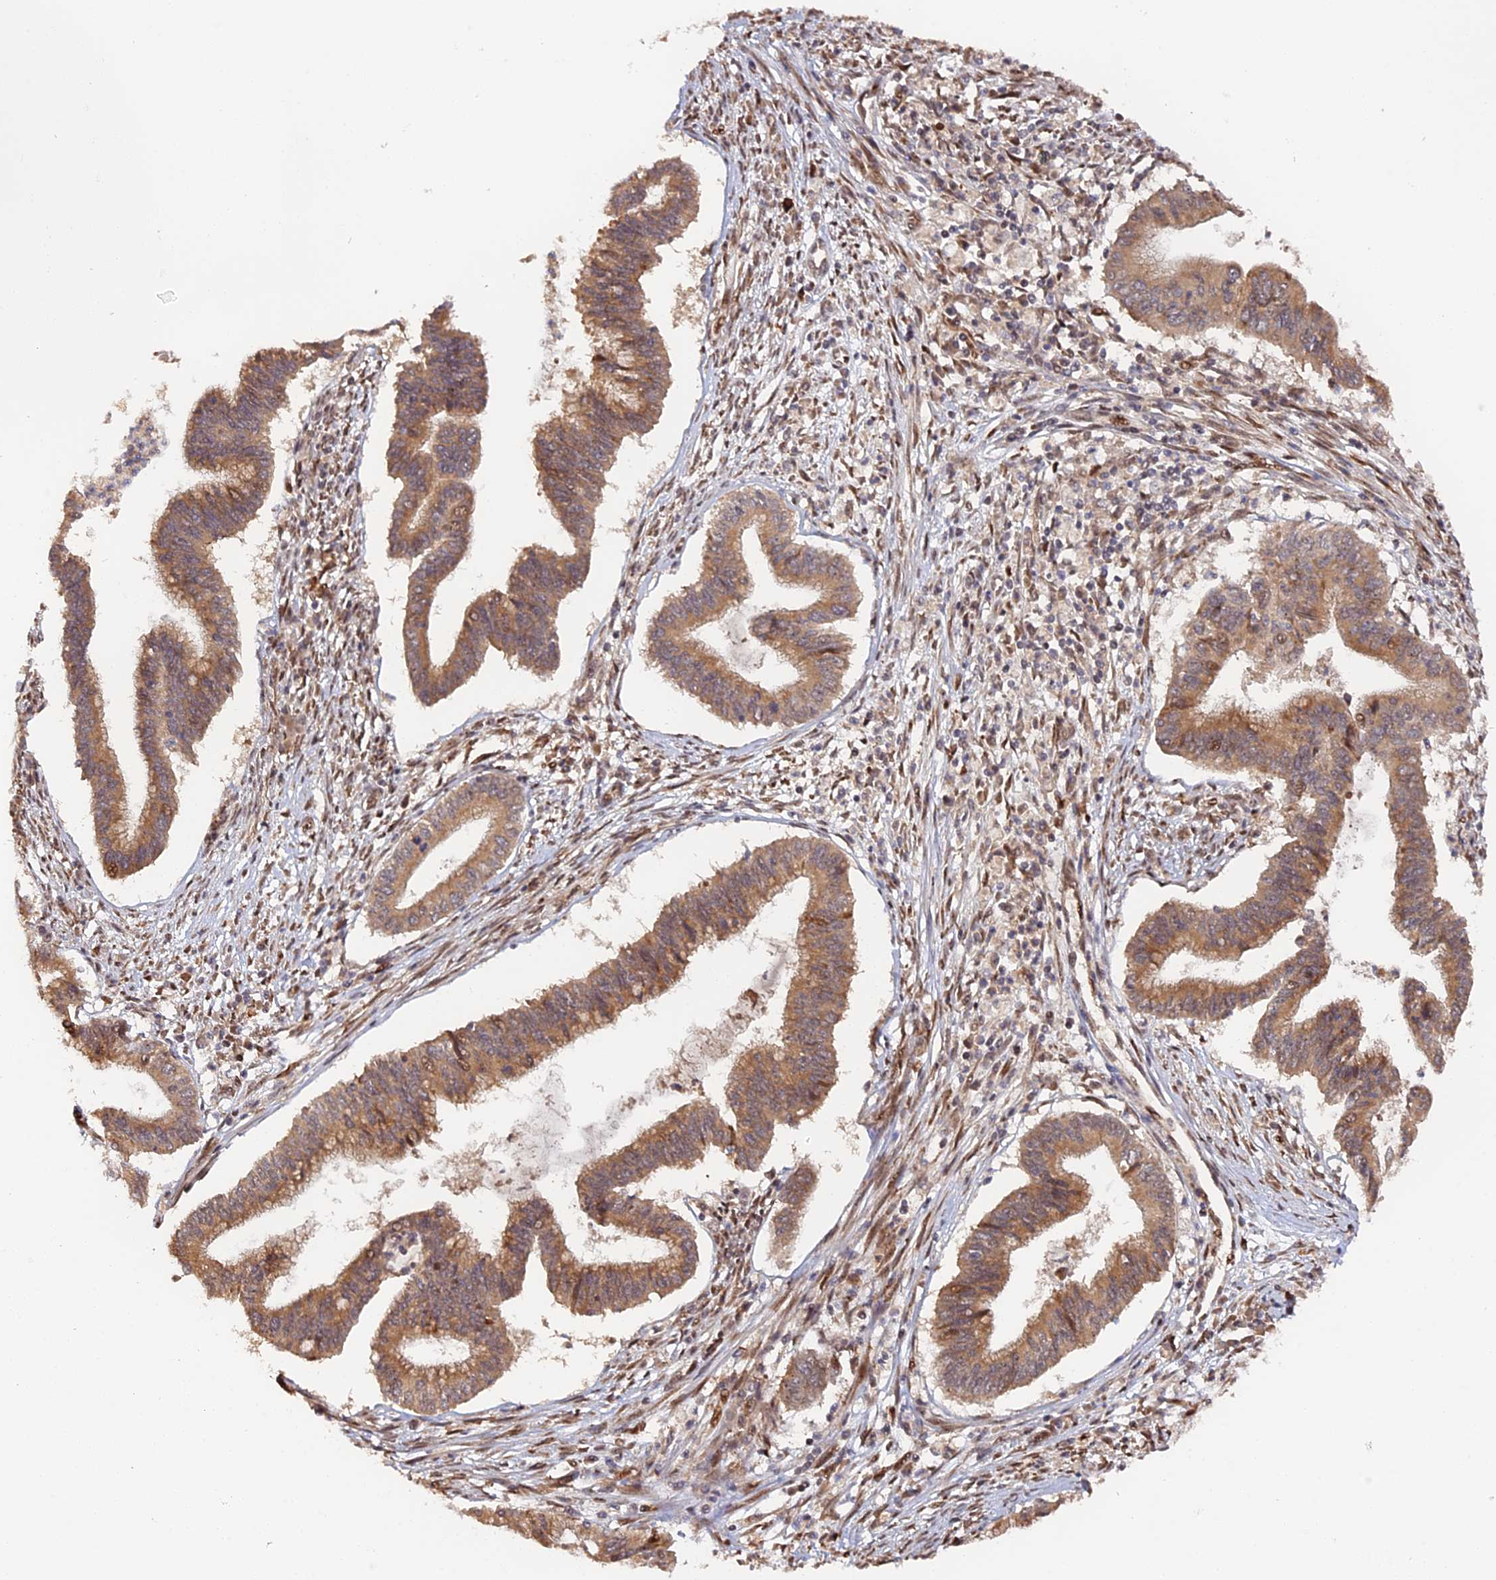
{"staining": {"intensity": "moderate", "quantity": ">75%", "location": "cytoplasmic/membranous"}, "tissue": "cervical cancer", "cell_type": "Tumor cells", "image_type": "cancer", "snomed": [{"axis": "morphology", "description": "Adenocarcinoma, NOS"}, {"axis": "topography", "description": "Cervix"}], "caption": "Protein expression analysis of human cervical adenocarcinoma reveals moderate cytoplasmic/membranous positivity in about >75% of tumor cells.", "gene": "ANKRD24", "patient": {"sex": "female", "age": 36}}